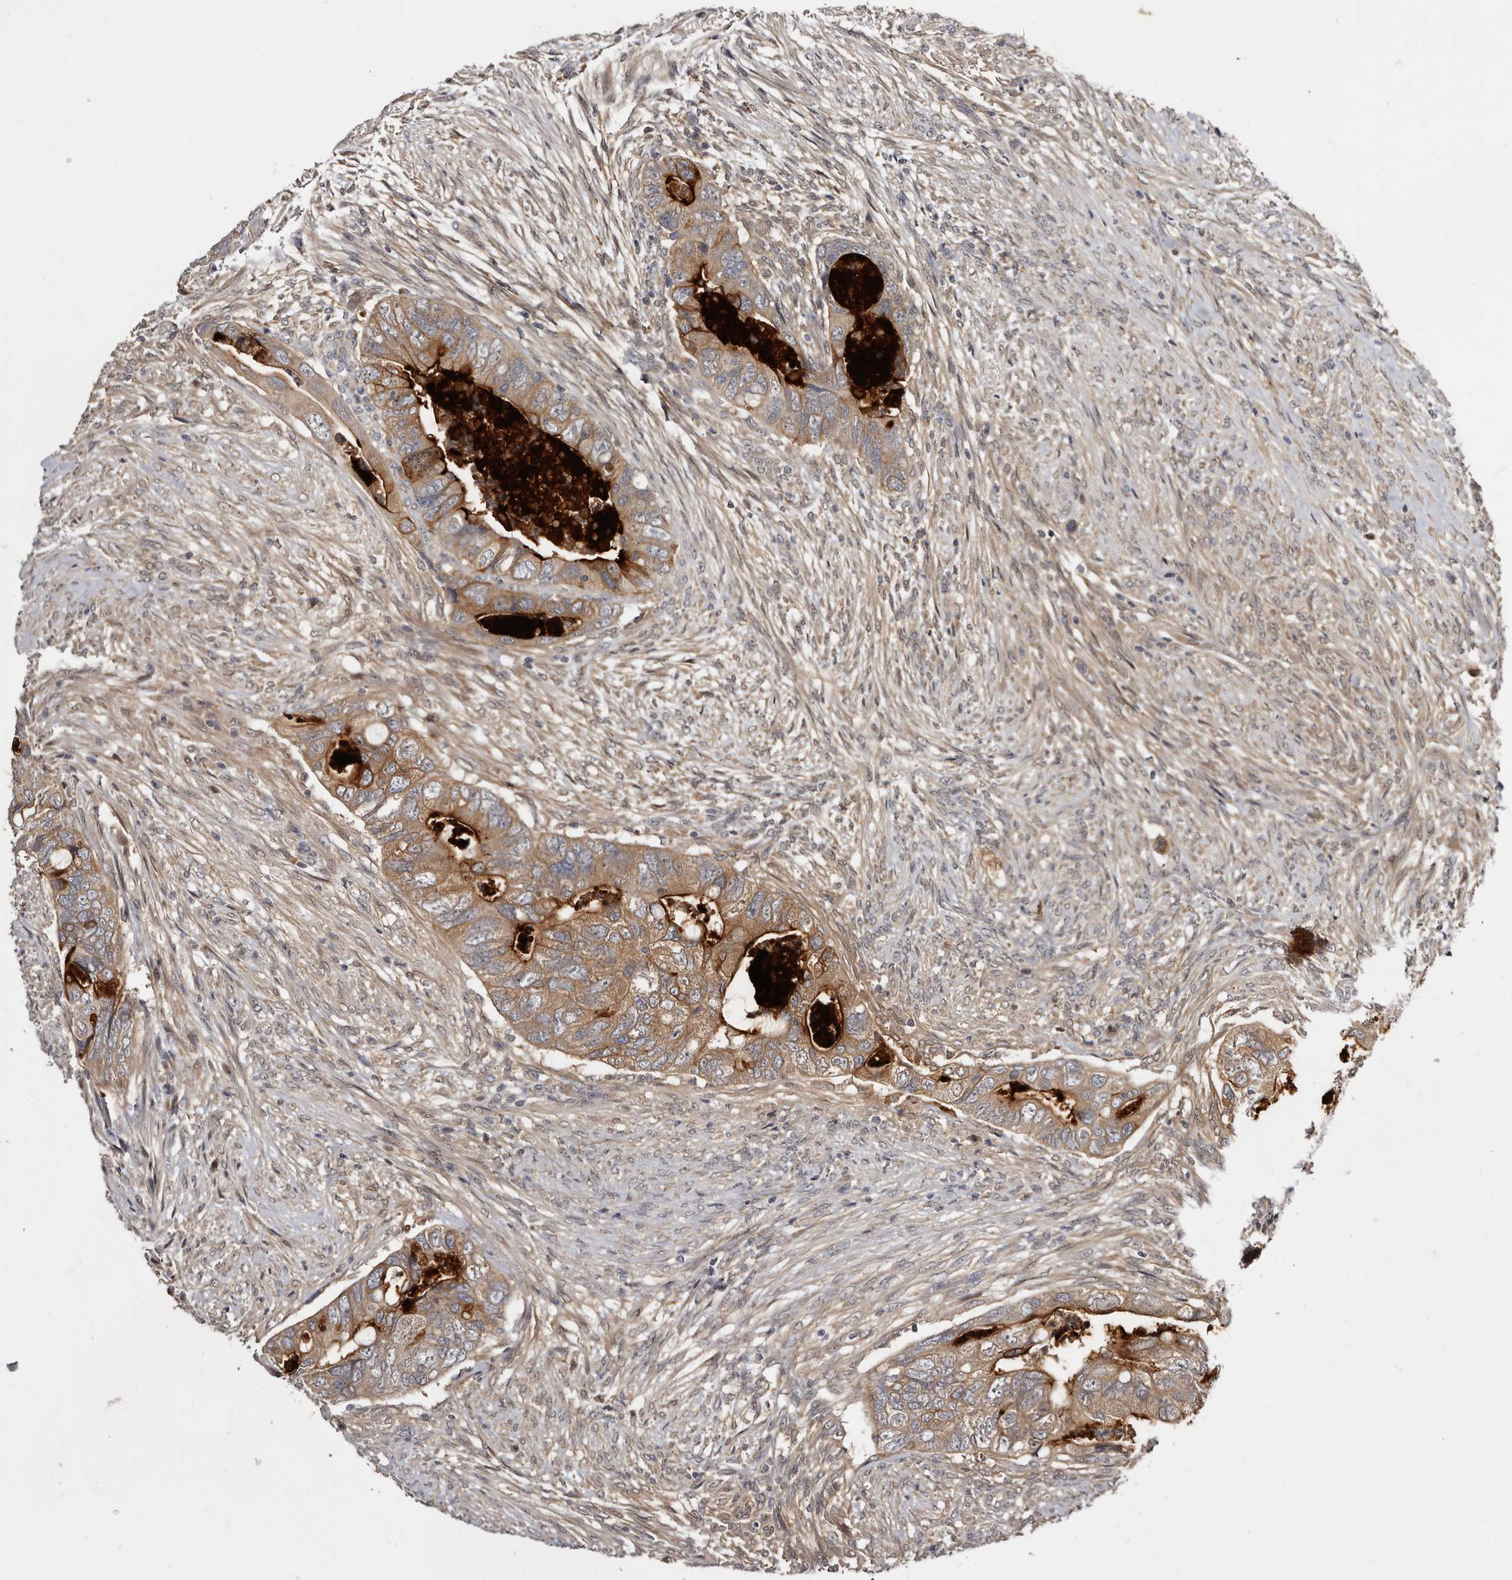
{"staining": {"intensity": "moderate", "quantity": ">75%", "location": "cytoplasmic/membranous"}, "tissue": "colorectal cancer", "cell_type": "Tumor cells", "image_type": "cancer", "snomed": [{"axis": "morphology", "description": "Adenocarcinoma, NOS"}, {"axis": "topography", "description": "Rectum"}], "caption": "Moderate cytoplasmic/membranous positivity for a protein is appreciated in about >75% of tumor cells of adenocarcinoma (colorectal) using immunohistochemistry.", "gene": "INAVA", "patient": {"sex": "male", "age": 63}}